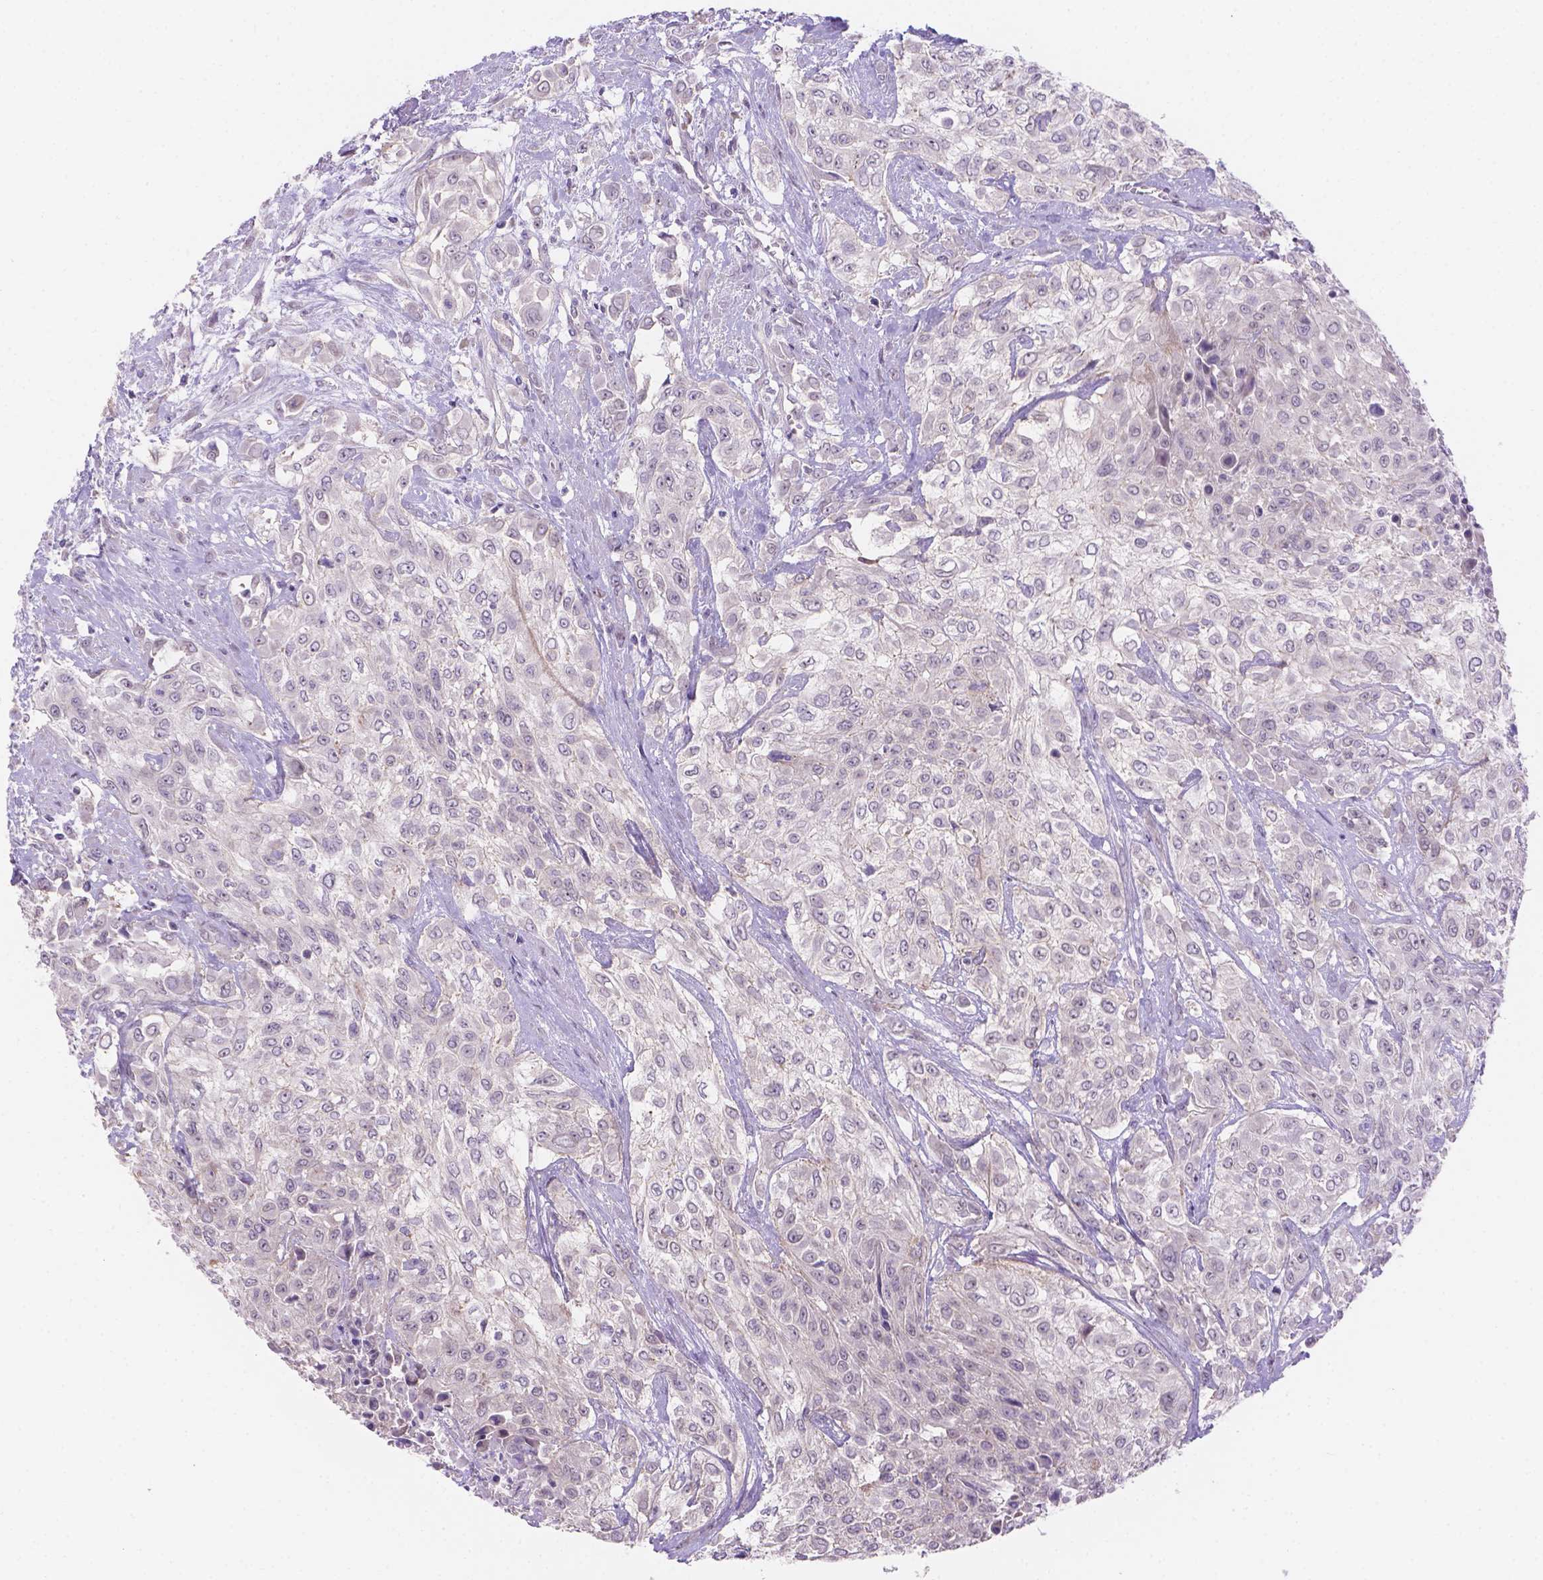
{"staining": {"intensity": "negative", "quantity": "none", "location": "none"}, "tissue": "urothelial cancer", "cell_type": "Tumor cells", "image_type": "cancer", "snomed": [{"axis": "morphology", "description": "Urothelial carcinoma, High grade"}, {"axis": "topography", "description": "Urinary bladder"}], "caption": "Immunohistochemistry of urothelial cancer displays no expression in tumor cells.", "gene": "CD96", "patient": {"sex": "male", "age": 57}}